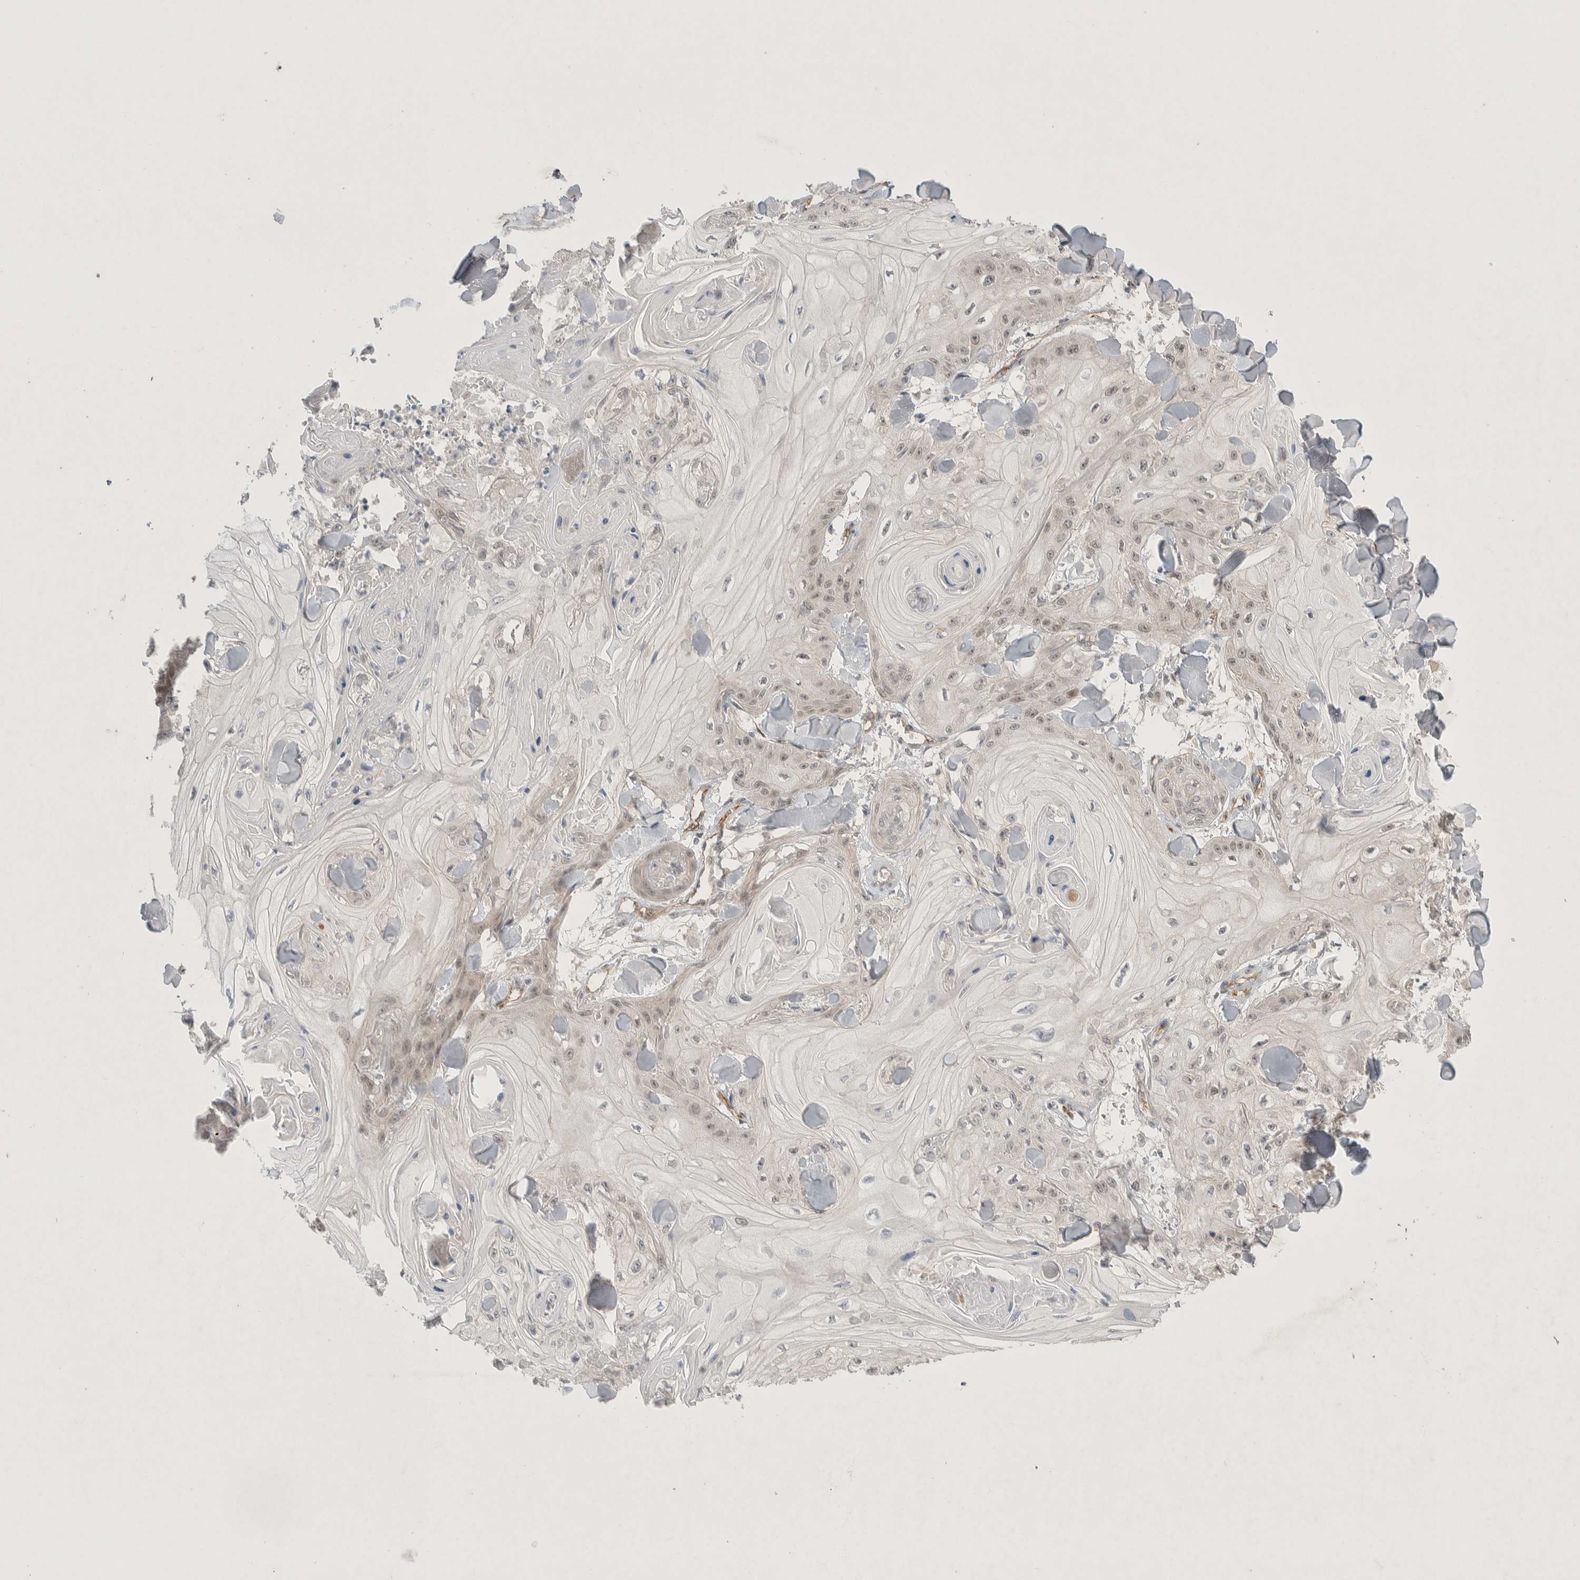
{"staining": {"intensity": "weak", "quantity": ">75%", "location": "nuclear"}, "tissue": "skin cancer", "cell_type": "Tumor cells", "image_type": "cancer", "snomed": [{"axis": "morphology", "description": "Squamous cell carcinoma, NOS"}, {"axis": "topography", "description": "Skin"}], "caption": "IHC of human squamous cell carcinoma (skin) shows low levels of weak nuclear expression in about >75% of tumor cells.", "gene": "ZNF704", "patient": {"sex": "male", "age": 74}}